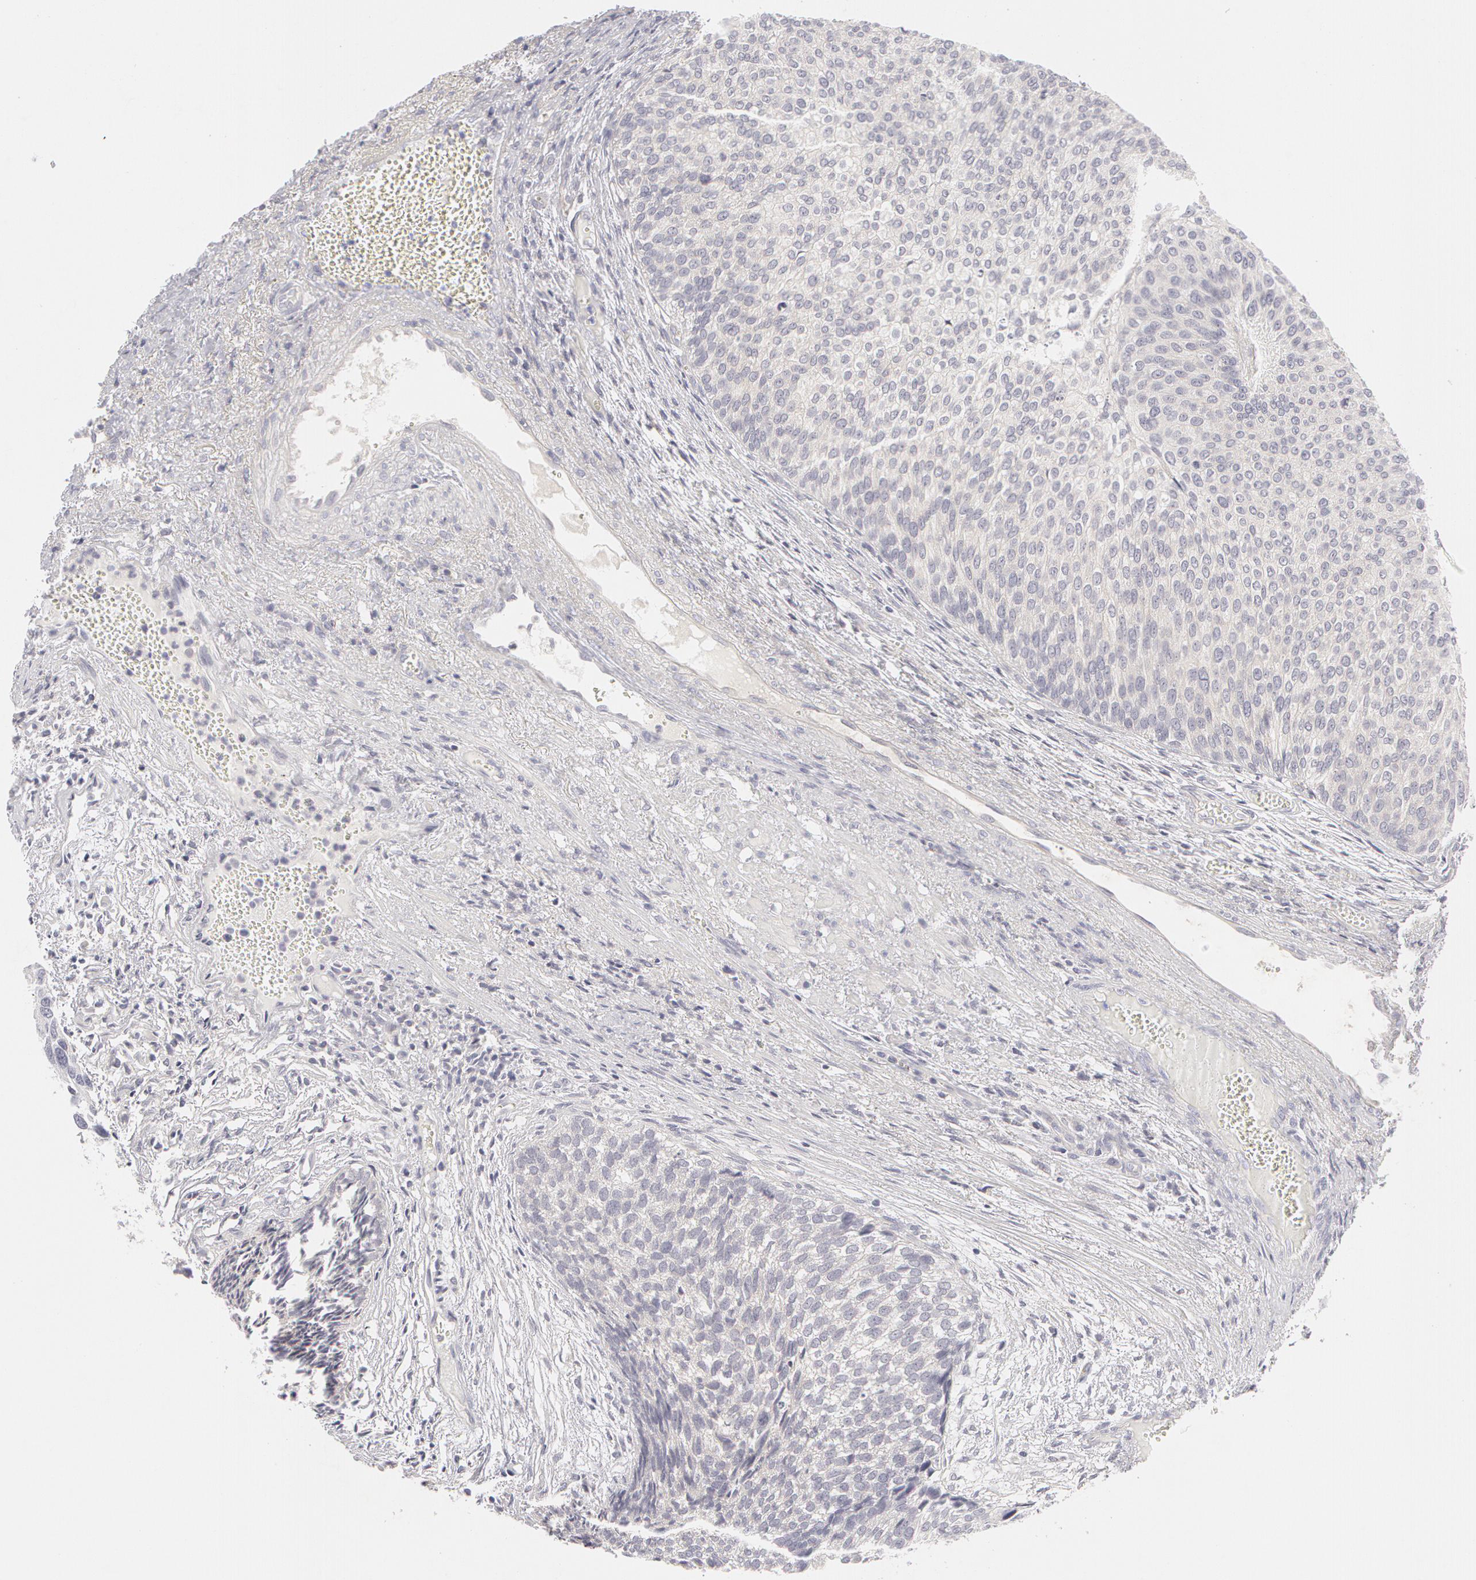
{"staining": {"intensity": "negative", "quantity": "none", "location": "none"}, "tissue": "urothelial cancer", "cell_type": "Tumor cells", "image_type": "cancer", "snomed": [{"axis": "morphology", "description": "Urothelial carcinoma, Low grade"}, {"axis": "topography", "description": "Urinary bladder"}], "caption": "DAB immunohistochemical staining of human urothelial carcinoma (low-grade) displays no significant expression in tumor cells.", "gene": "ABCB1", "patient": {"sex": "male", "age": 84}}